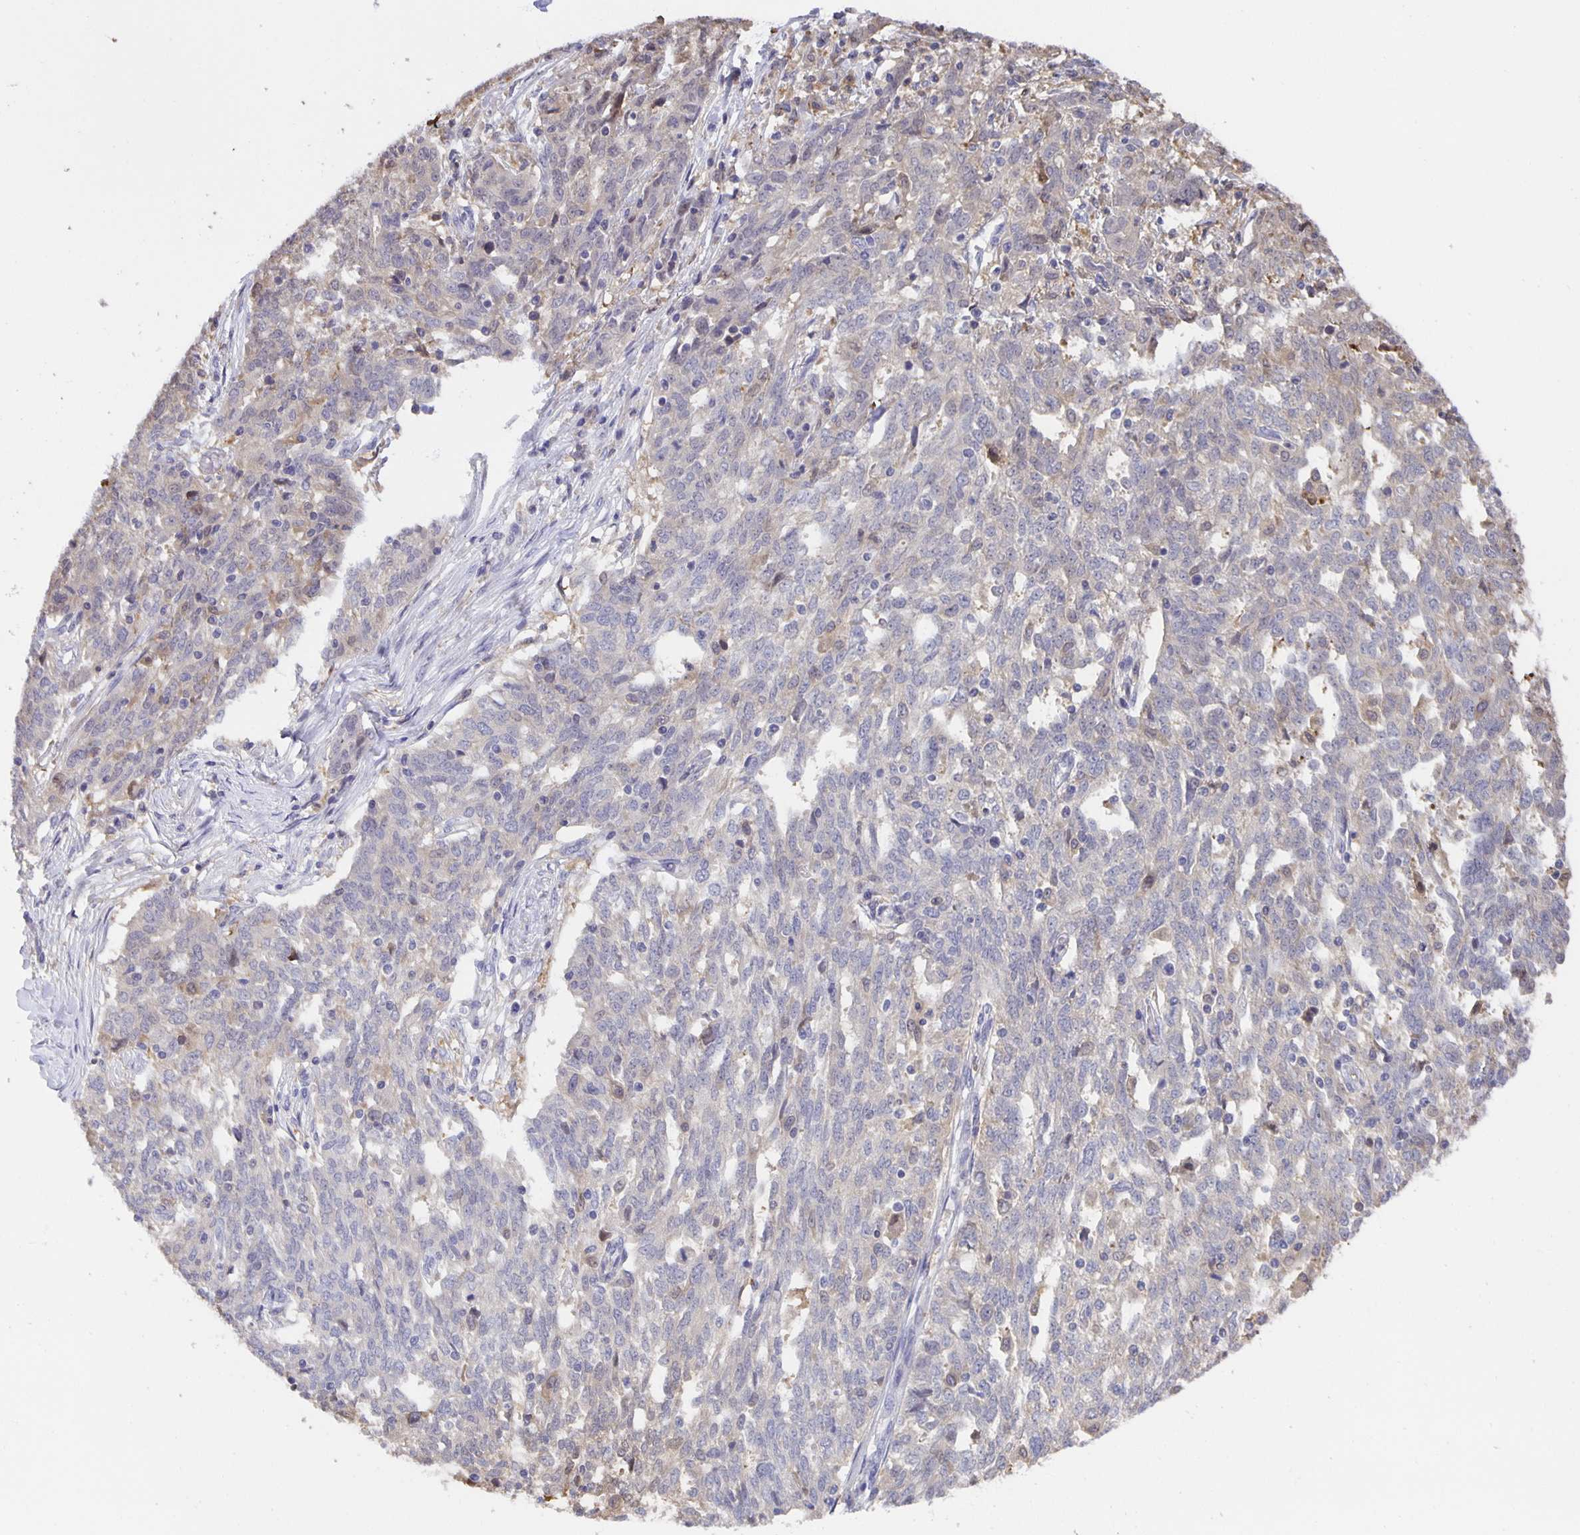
{"staining": {"intensity": "negative", "quantity": "none", "location": "none"}, "tissue": "ovarian cancer", "cell_type": "Tumor cells", "image_type": "cancer", "snomed": [{"axis": "morphology", "description": "Cystadenocarcinoma, serous, NOS"}, {"axis": "topography", "description": "Ovary"}], "caption": "Tumor cells are negative for brown protein staining in ovarian cancer.", "gene": "MARCHF6", "patient": {"sex": "female", "age": 67}}